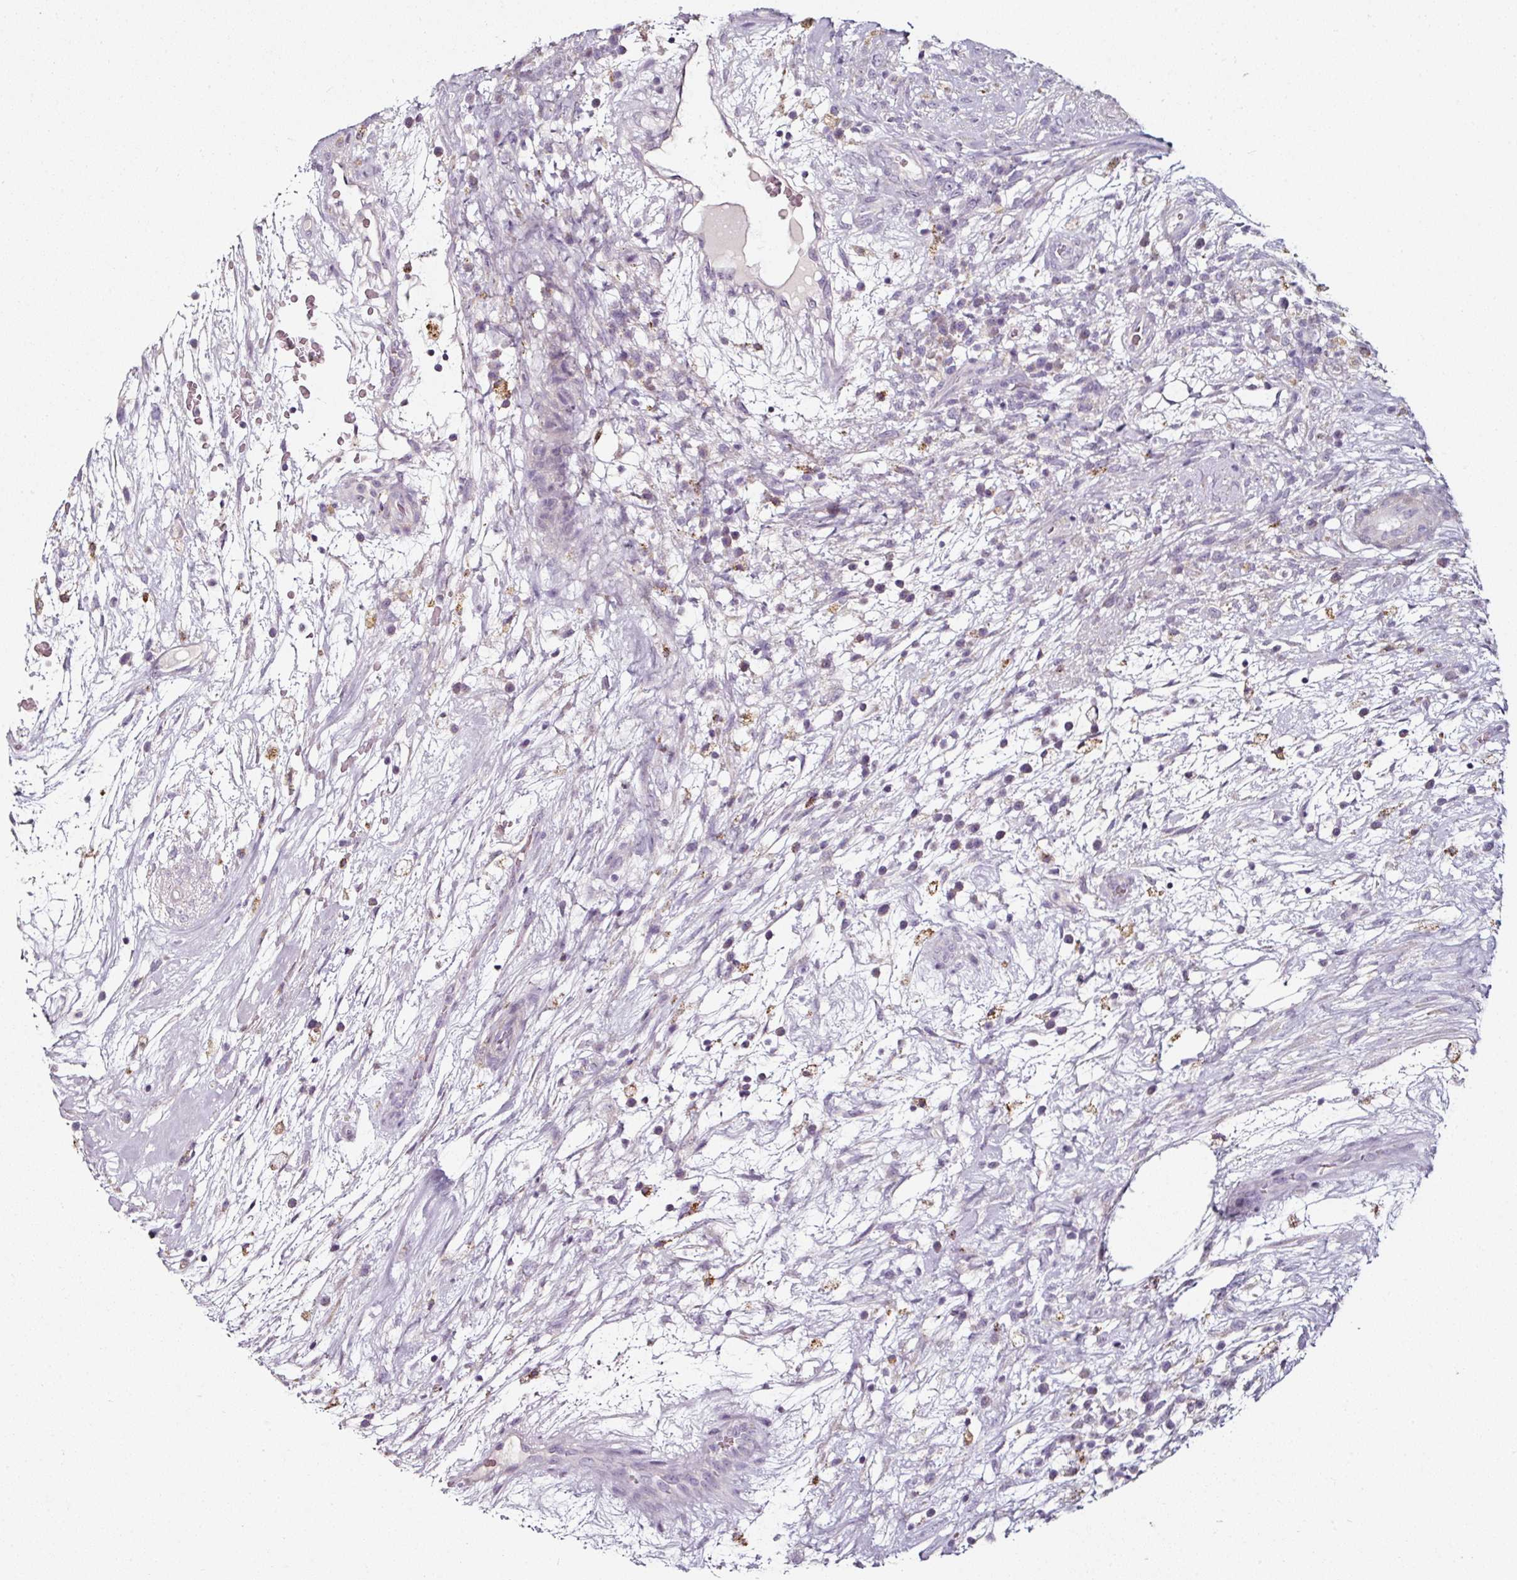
{"staining": {"intensity": "negative", "quantity": "none", "location": "none"}, "tissue": "testis cancer", "cell_type": "Tumor cells", "image_type": "cancer", "snomed": [{"axis": "morphology", "description": "Carcinoma, Embryonal, NOS"}, {"axis": "topography", "description": "Testis"}], "caption": "Human testis embryonal carcinoma stained for a protein using IHC exhibits no expression in tumor cells.", "gene": "CAP2", "patient": {"sex": "male", "age": 32}}